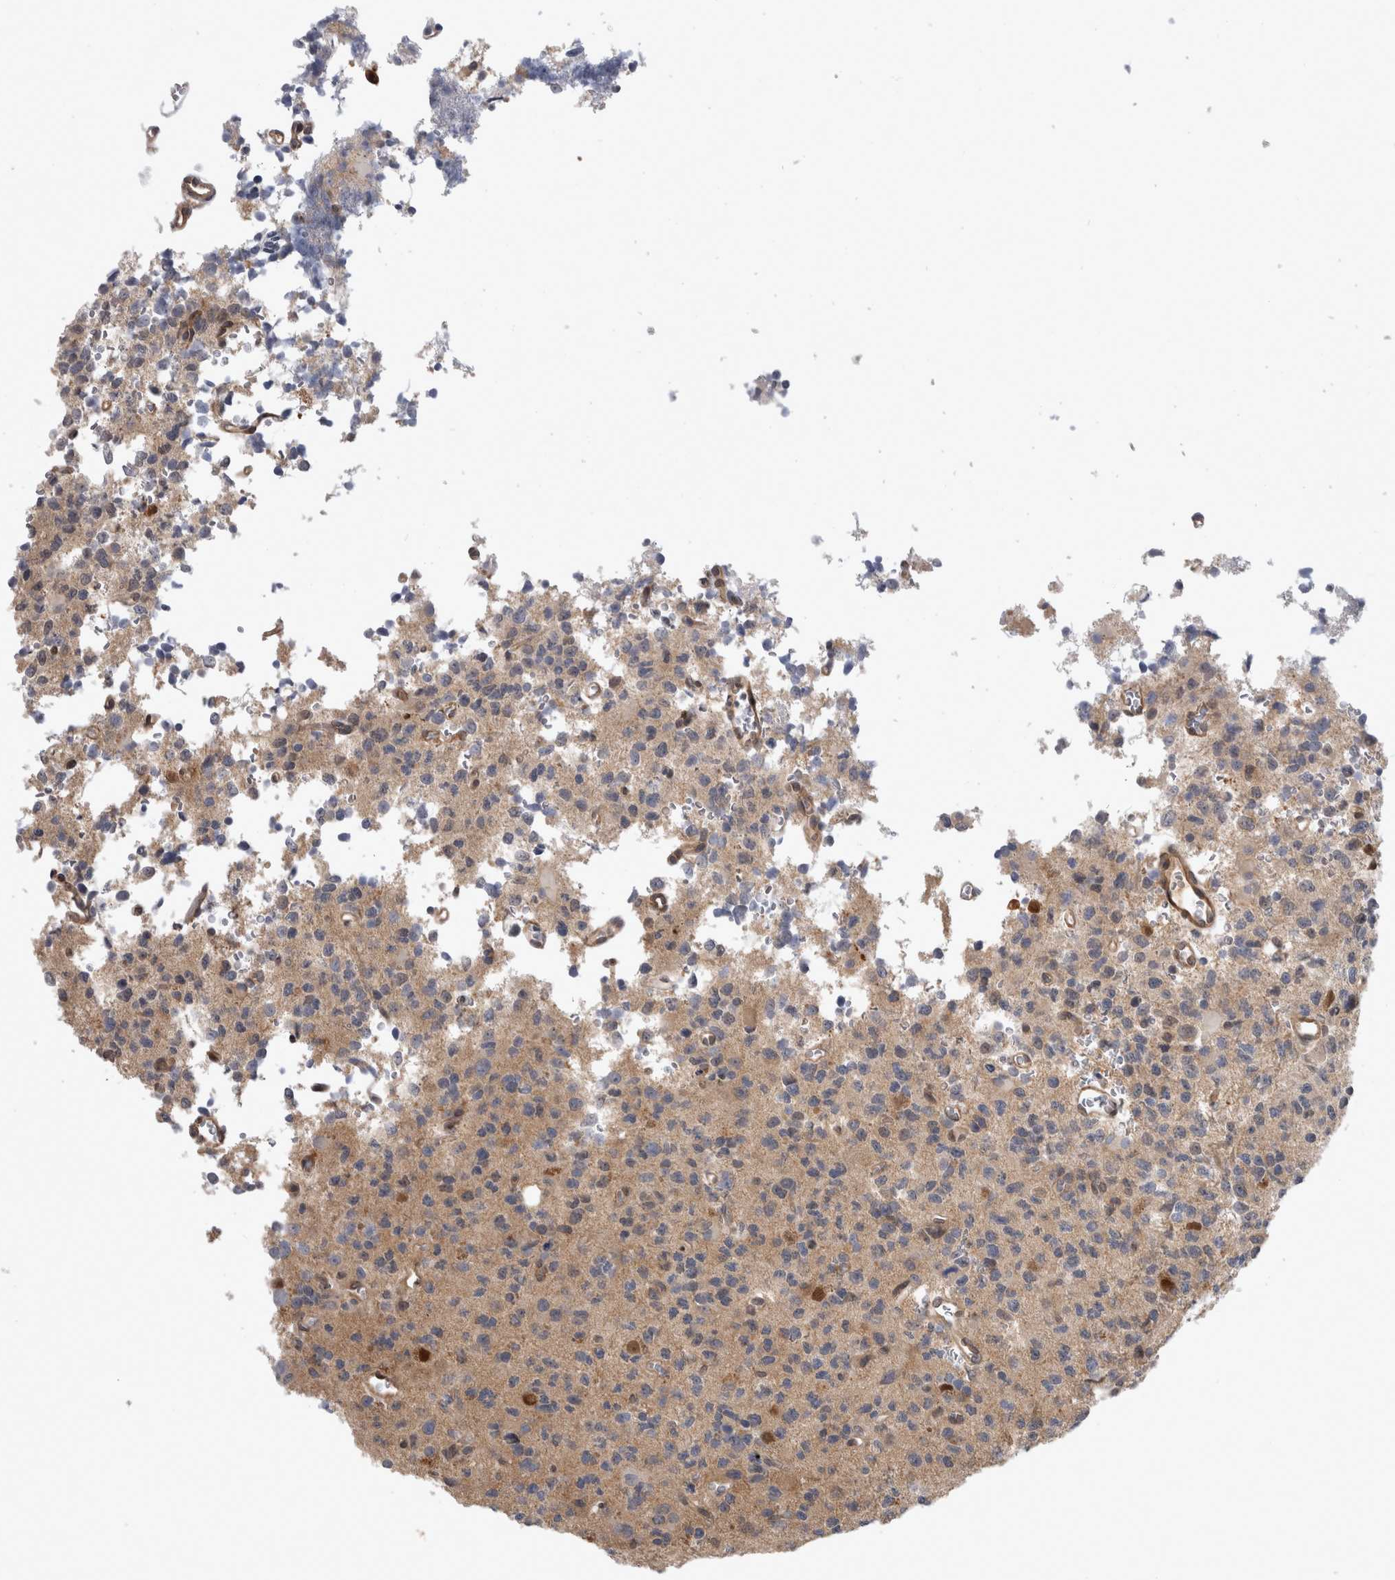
{"staining": {"intensity": "moderate", "quantity": "<25%", "location": "cytoplasmic/membranous"}, "tissue": "glioma", "cell_type": "Tumor cells", "image_type": "cancer", "snomed": [{"axis": "morphology", "description": "Glioma, malignant, High grade"}, {"axis": "topography", "description": "Brain"}], "caption": "A histopathology image showing moderate cytoplasmic/membranous positivity in about <25% of tumor cells in malignant glioma (high-grade), as visualized by brown immunohistochemical staining.", "gene": "ASTN2", "patient": {"sex": "female", "age": 62}}